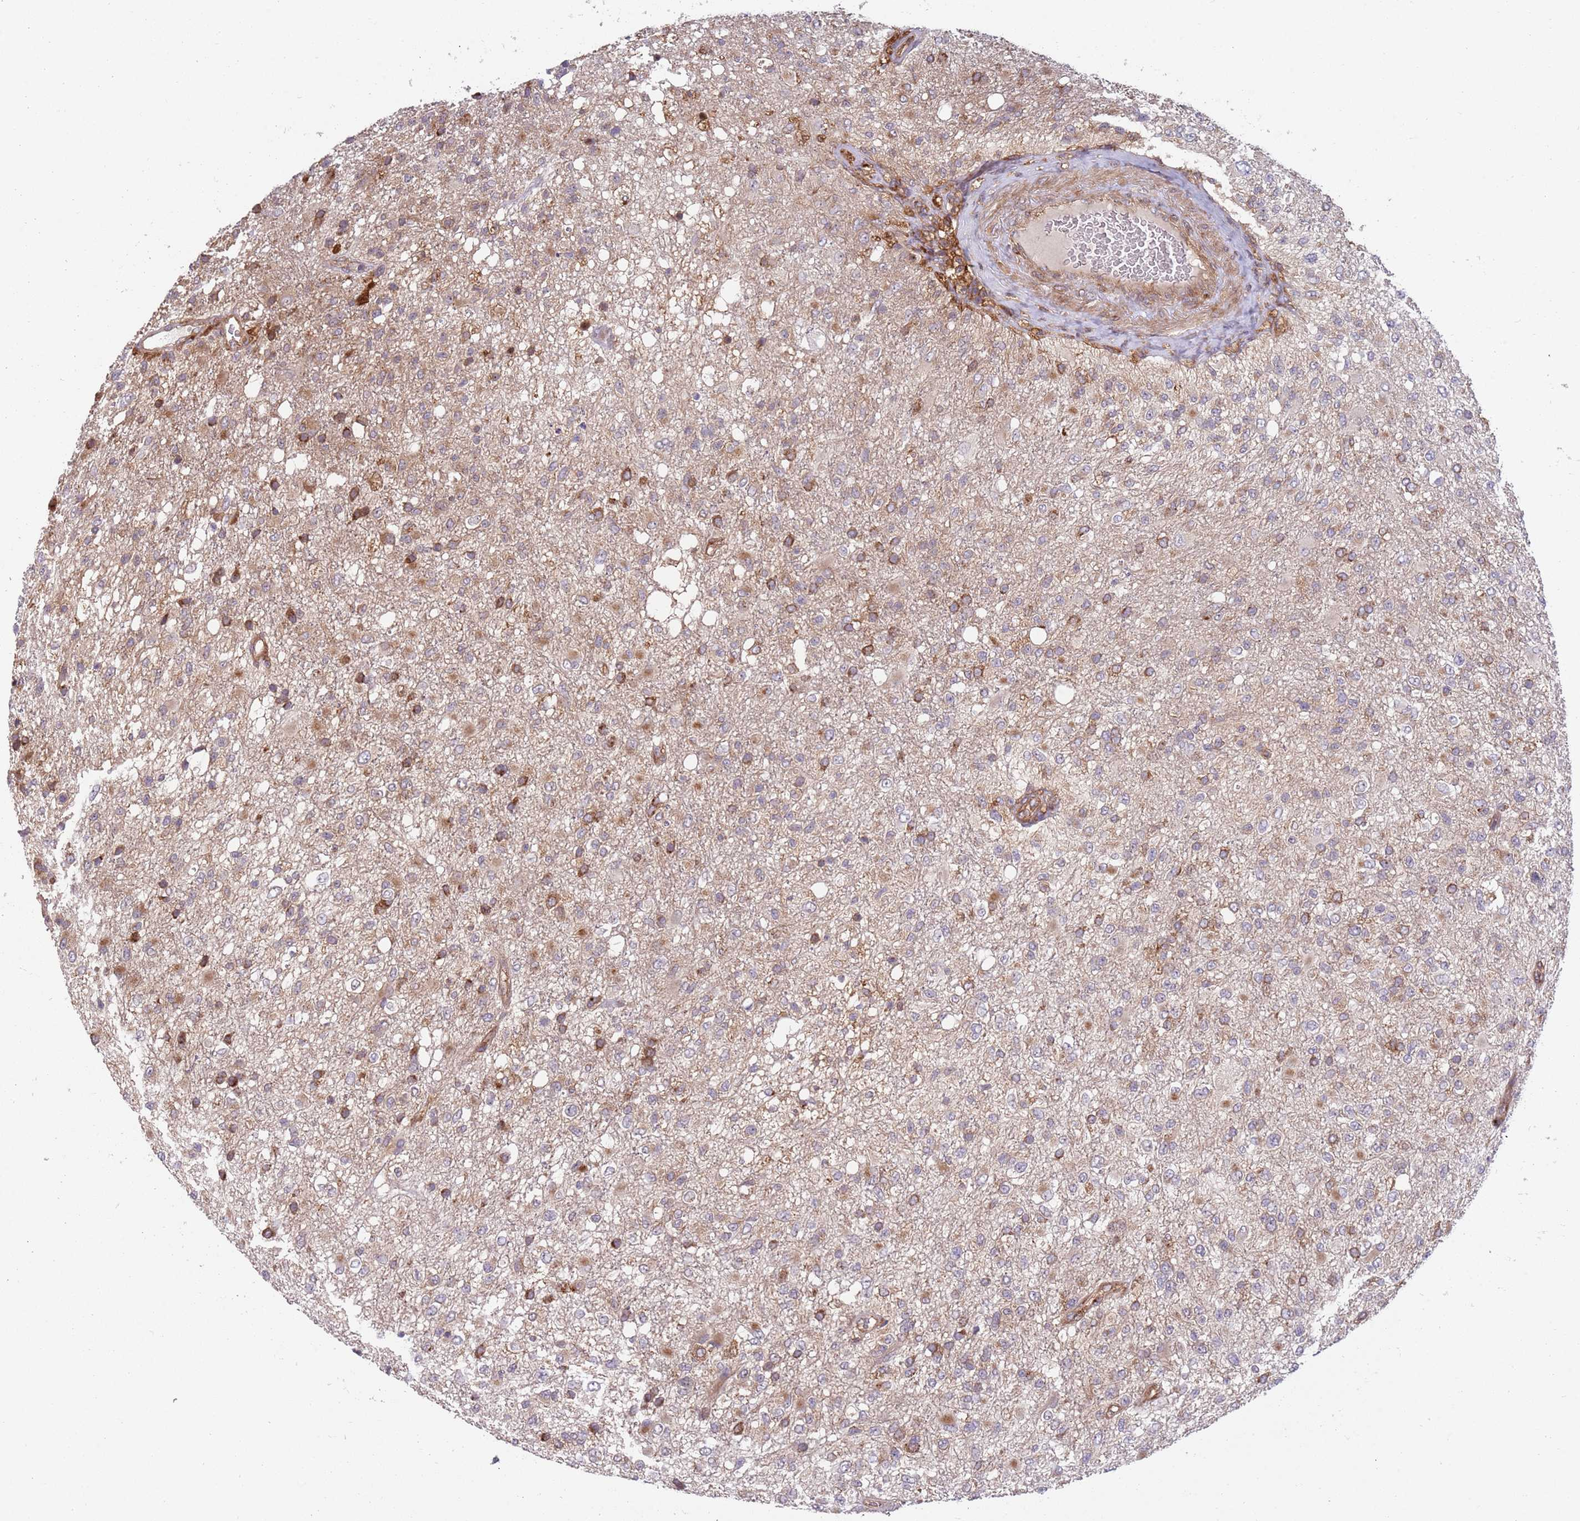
{"staining": {"intensity": "strong", "quantity": "<25%", "location": "cytoplasmic/membranous"}, "tissue": "glioma", "cell_type": "Tumor cells", "image_type": "cancer", "snomed": [{"axis": "morphology", "description": "Glioma, malignant, High grade"}, {"axis": "topography", "description": "Brain"}], "caption": "A brown stain highlights strong cytoplasmic/membranous expression of a protein in human glioma tumor cells.", "gene": "GGA1", "patient": {"sex": "female", "age": 74}}